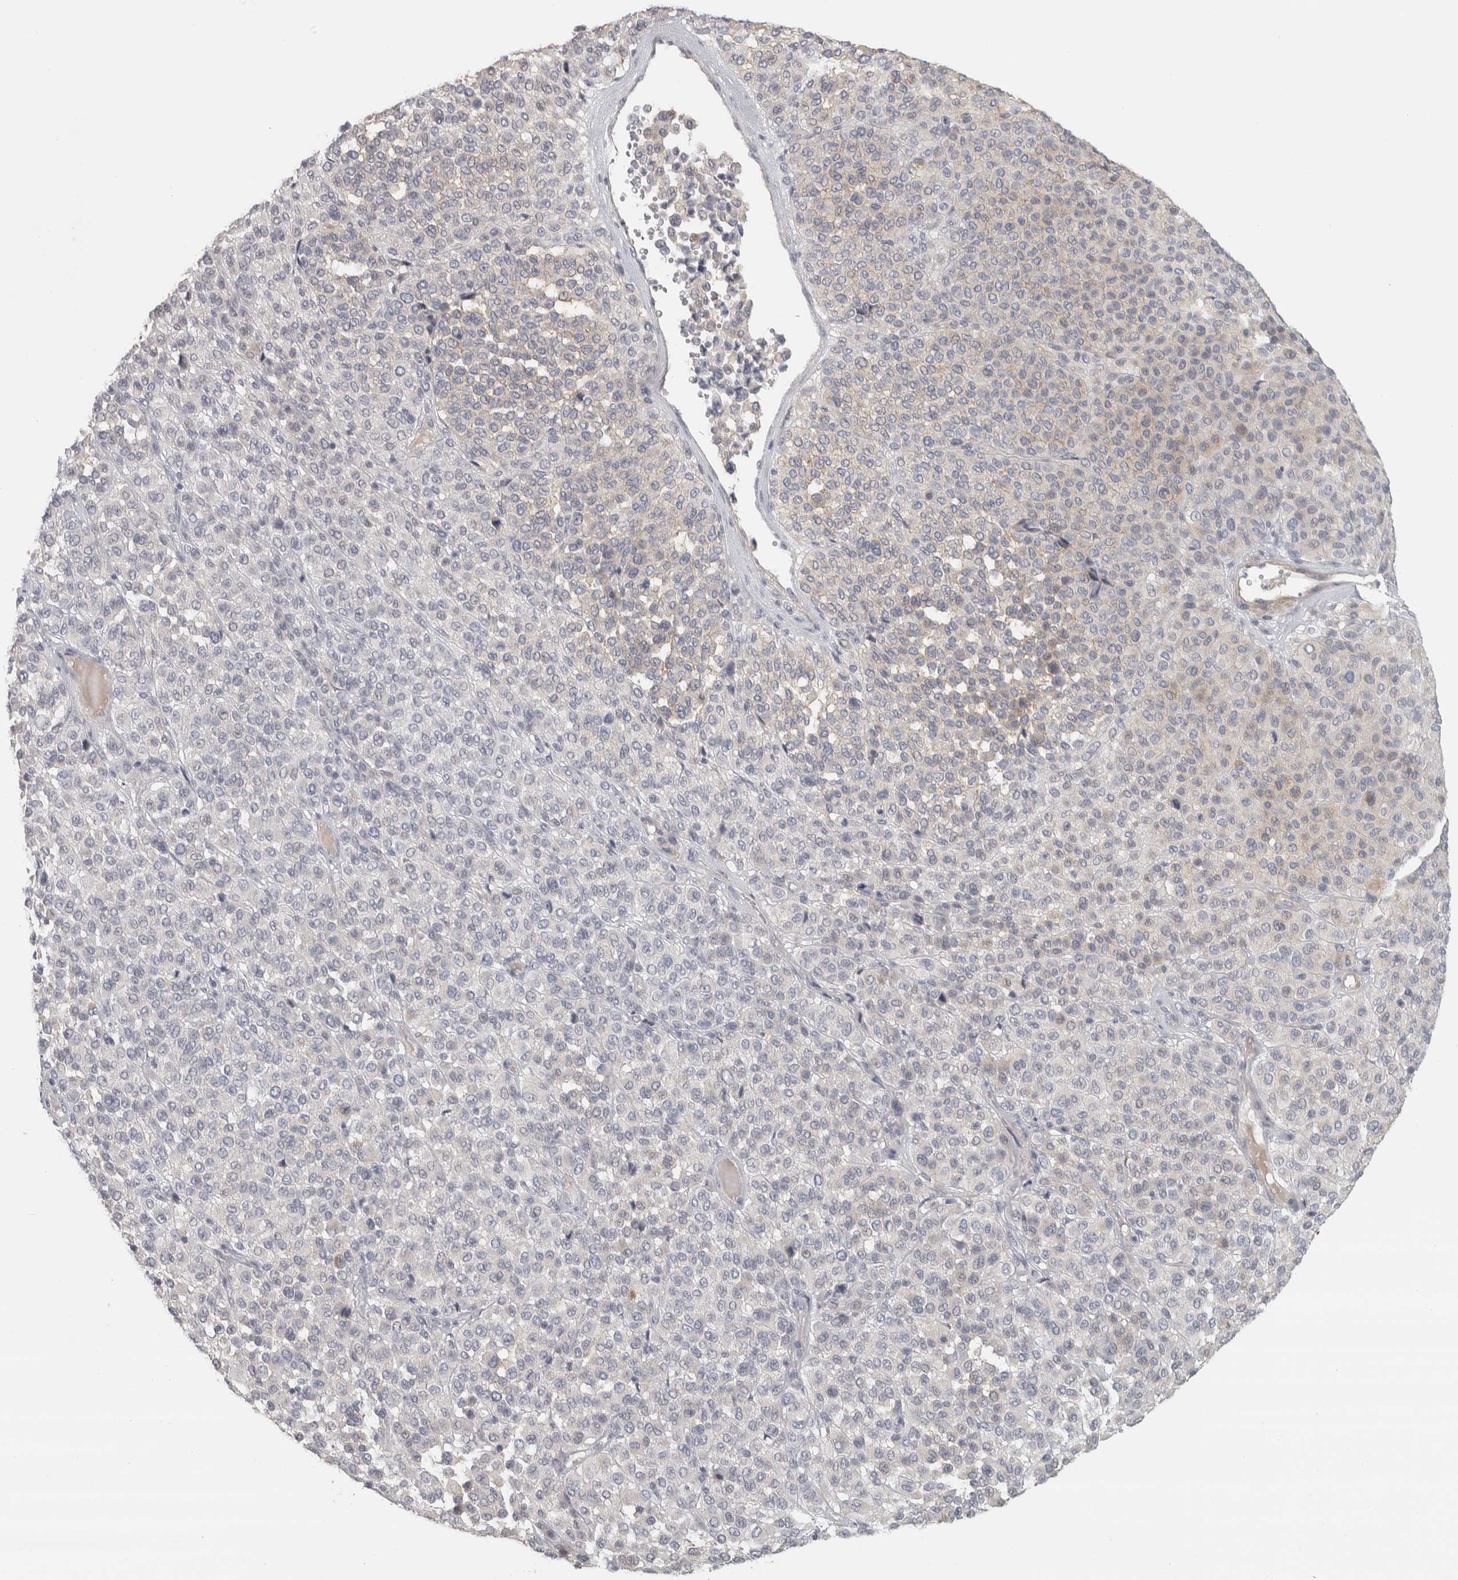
{"staining": {"intensity": "negative", "quantity": "none", "location": "none"}, "tissue": "melanoma", "cell_type": "Tumor cells", "image_type": "cancer", "snomed": [{"axis": "morphology", "description": "Malignant melanoma, Metastatic site"}, {"axis": "topography", "description": "Pancreas"}], "caption": "The histopathology image shows no staining of tumor cells in malignant melanoma (metastatic site). Nuclei are stained in blue.", "gene": "DCXR", "patient": {"sex": "female", "age": 30}}